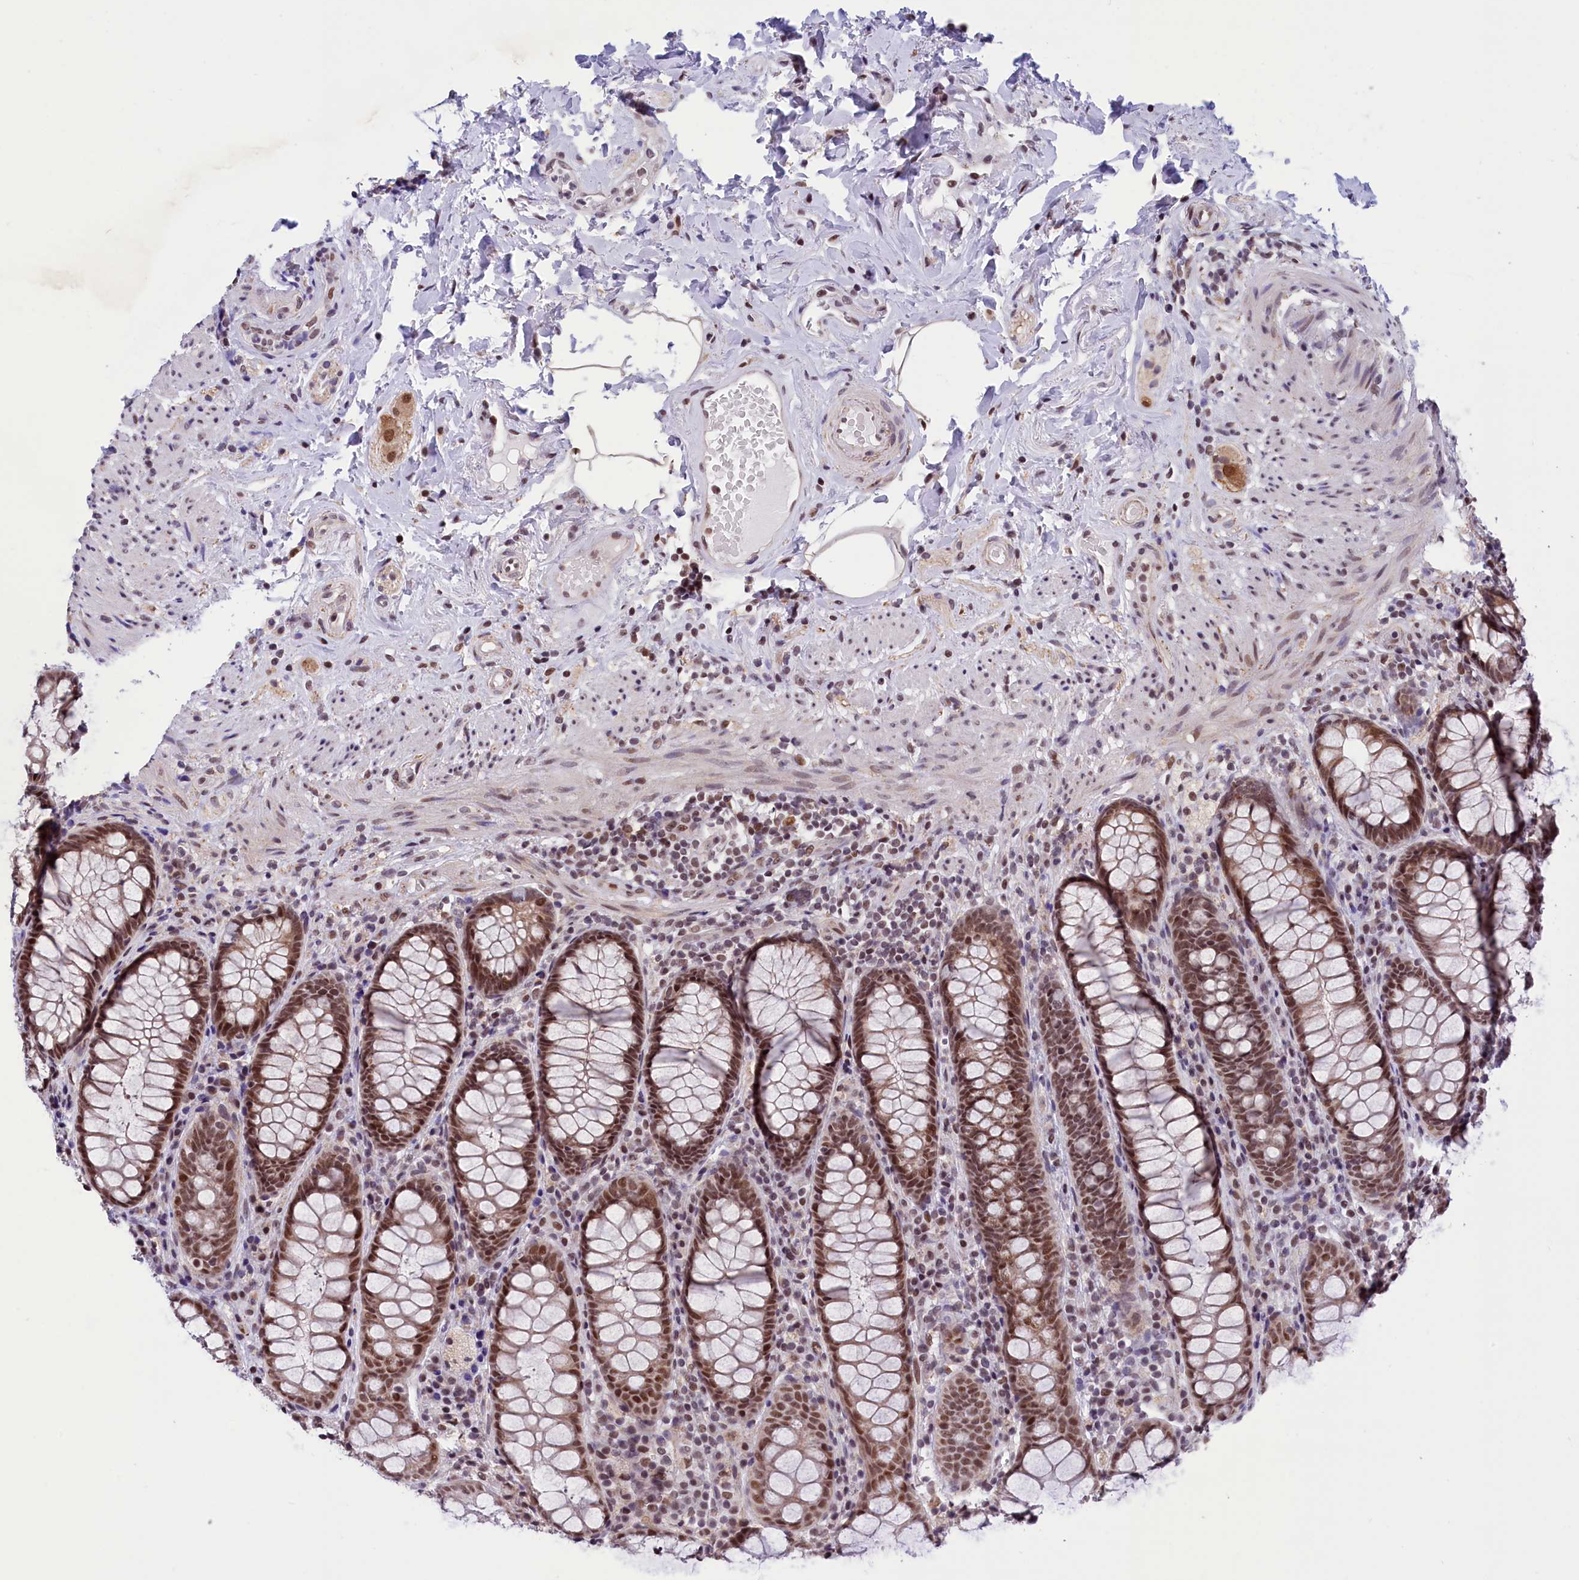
{"staining": {"intensity": "moderate", "quantity": ">75%", "location": "nuclear"}, "tissue": "rectum", "cell_type": "Glandular cells", "image_type": "normal", "snomed": [{"axis": "morphology", "description": "Normal tissue, NOS"}, {"axis": "topography", "description": "Rectum"}], "caption": "A micrograph of rectum stained for a protein exhibits moderate nuclear brown staining in glandular cells. The staining is performed using DAB (3,3'-diaminobenzidine) brown chromogen to label protein expression. The nuclei are counter-stained blue using hematoxylin.", "gene": "CDYL2", "patient": {"sex": "male", "age": 83}}